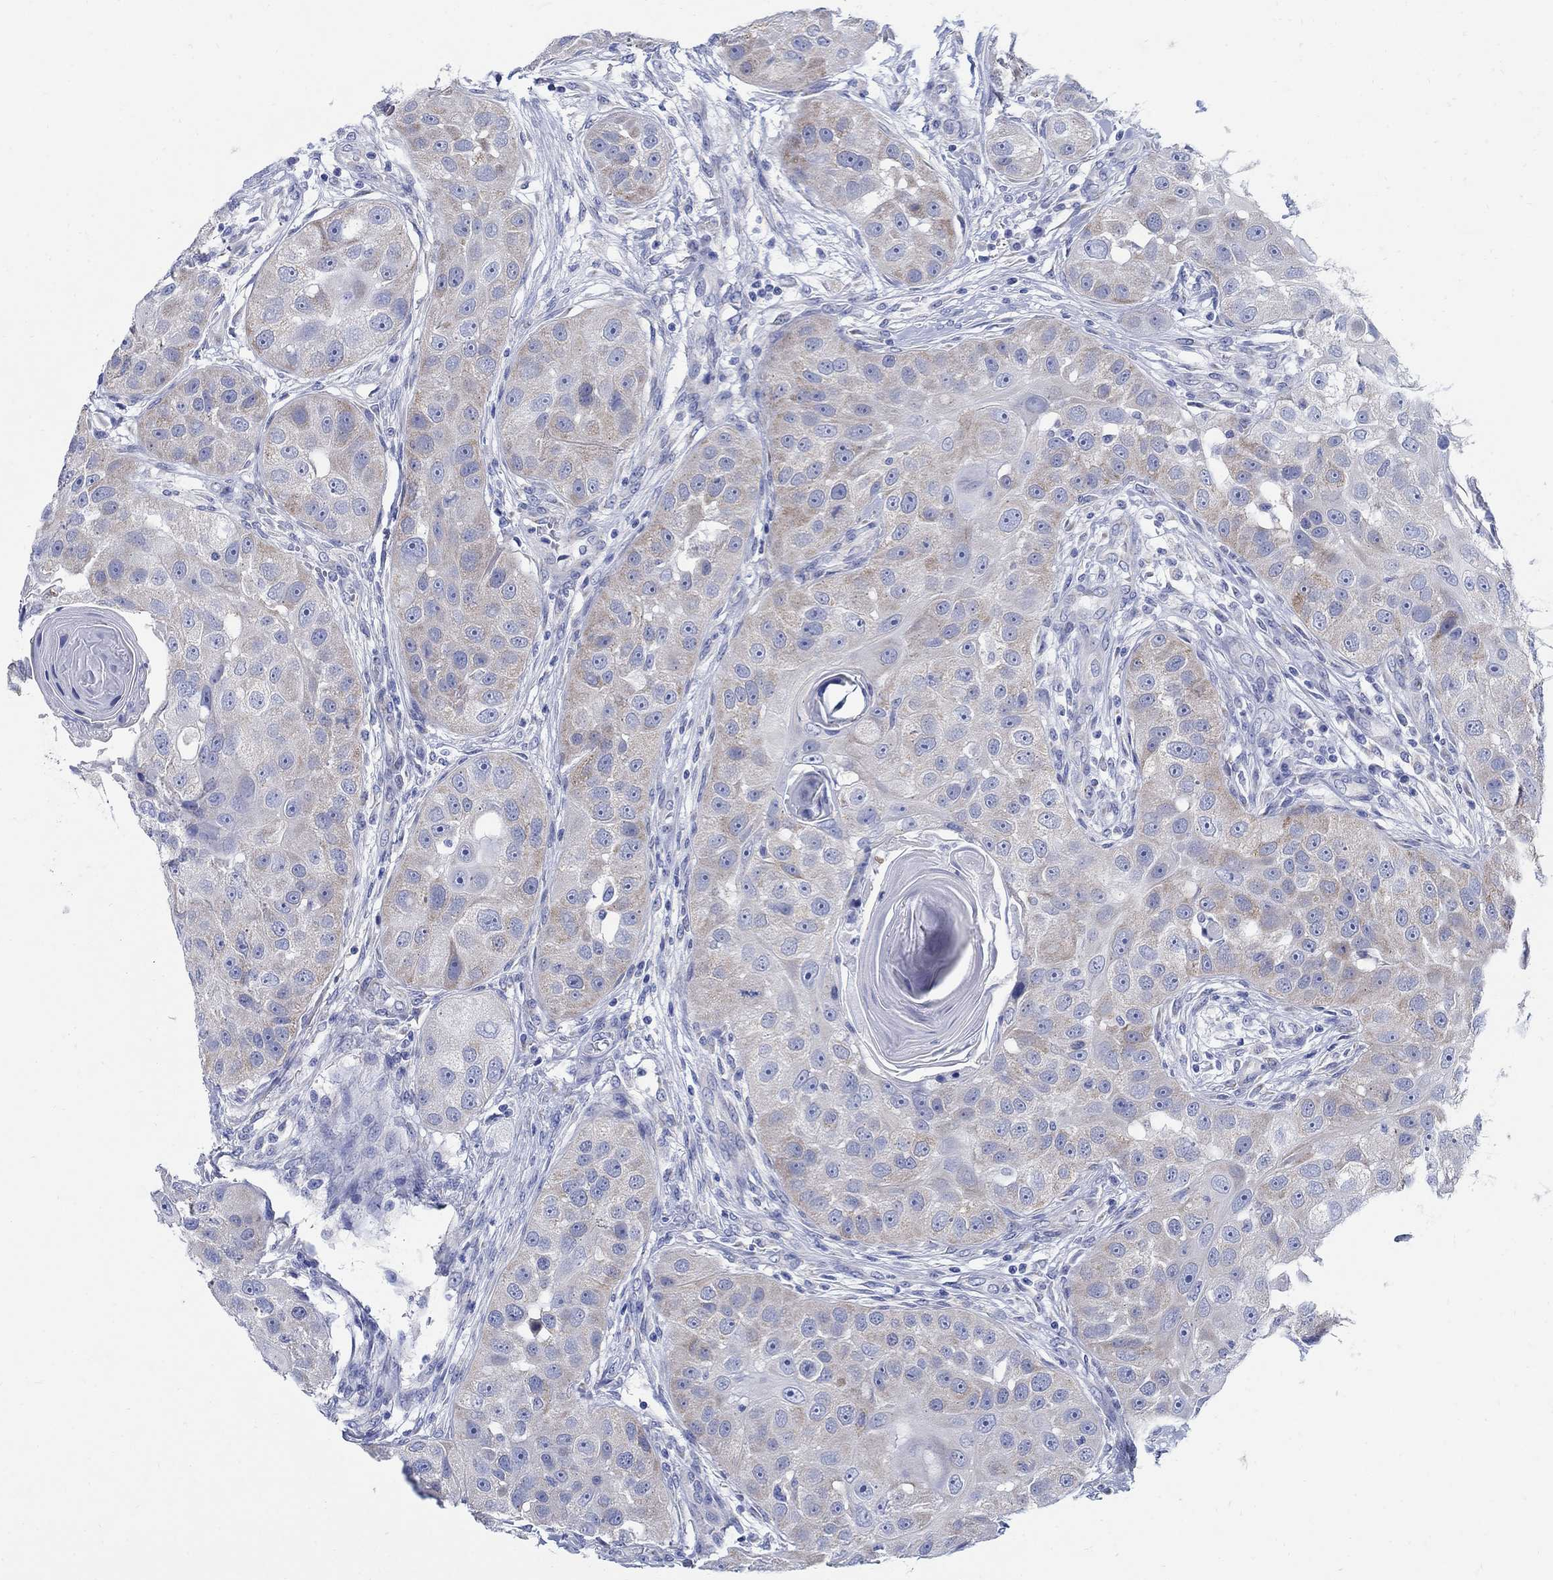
{"staining": {"intensity": "moderate", "quantity": "<25%", "location": "cytoplasmic/membranous"}, "tissue": "head and neck cancer", "cell_type": "Tumor cells", "image_type": "cancer", "snomed": [{"axis": "morphology", "description": "Normal tissue, NOS"}, {"axis": "morphology", "description": "Squamous cell carcinoma, NOS"}, {"axis": "topography", "description": "Skeletal muscle"}, {"axis": "topography", "description": "Head-Neck"}], "caption": "Brown immunohistochemical staining in head and neck cancer (squamous cell carcinoma) displays moderate cytoplasmic/membranous expression in about <25% of tumor cells.", "gene": "ZDHHC14", "patient": {"sex": "male", "age": 51}}